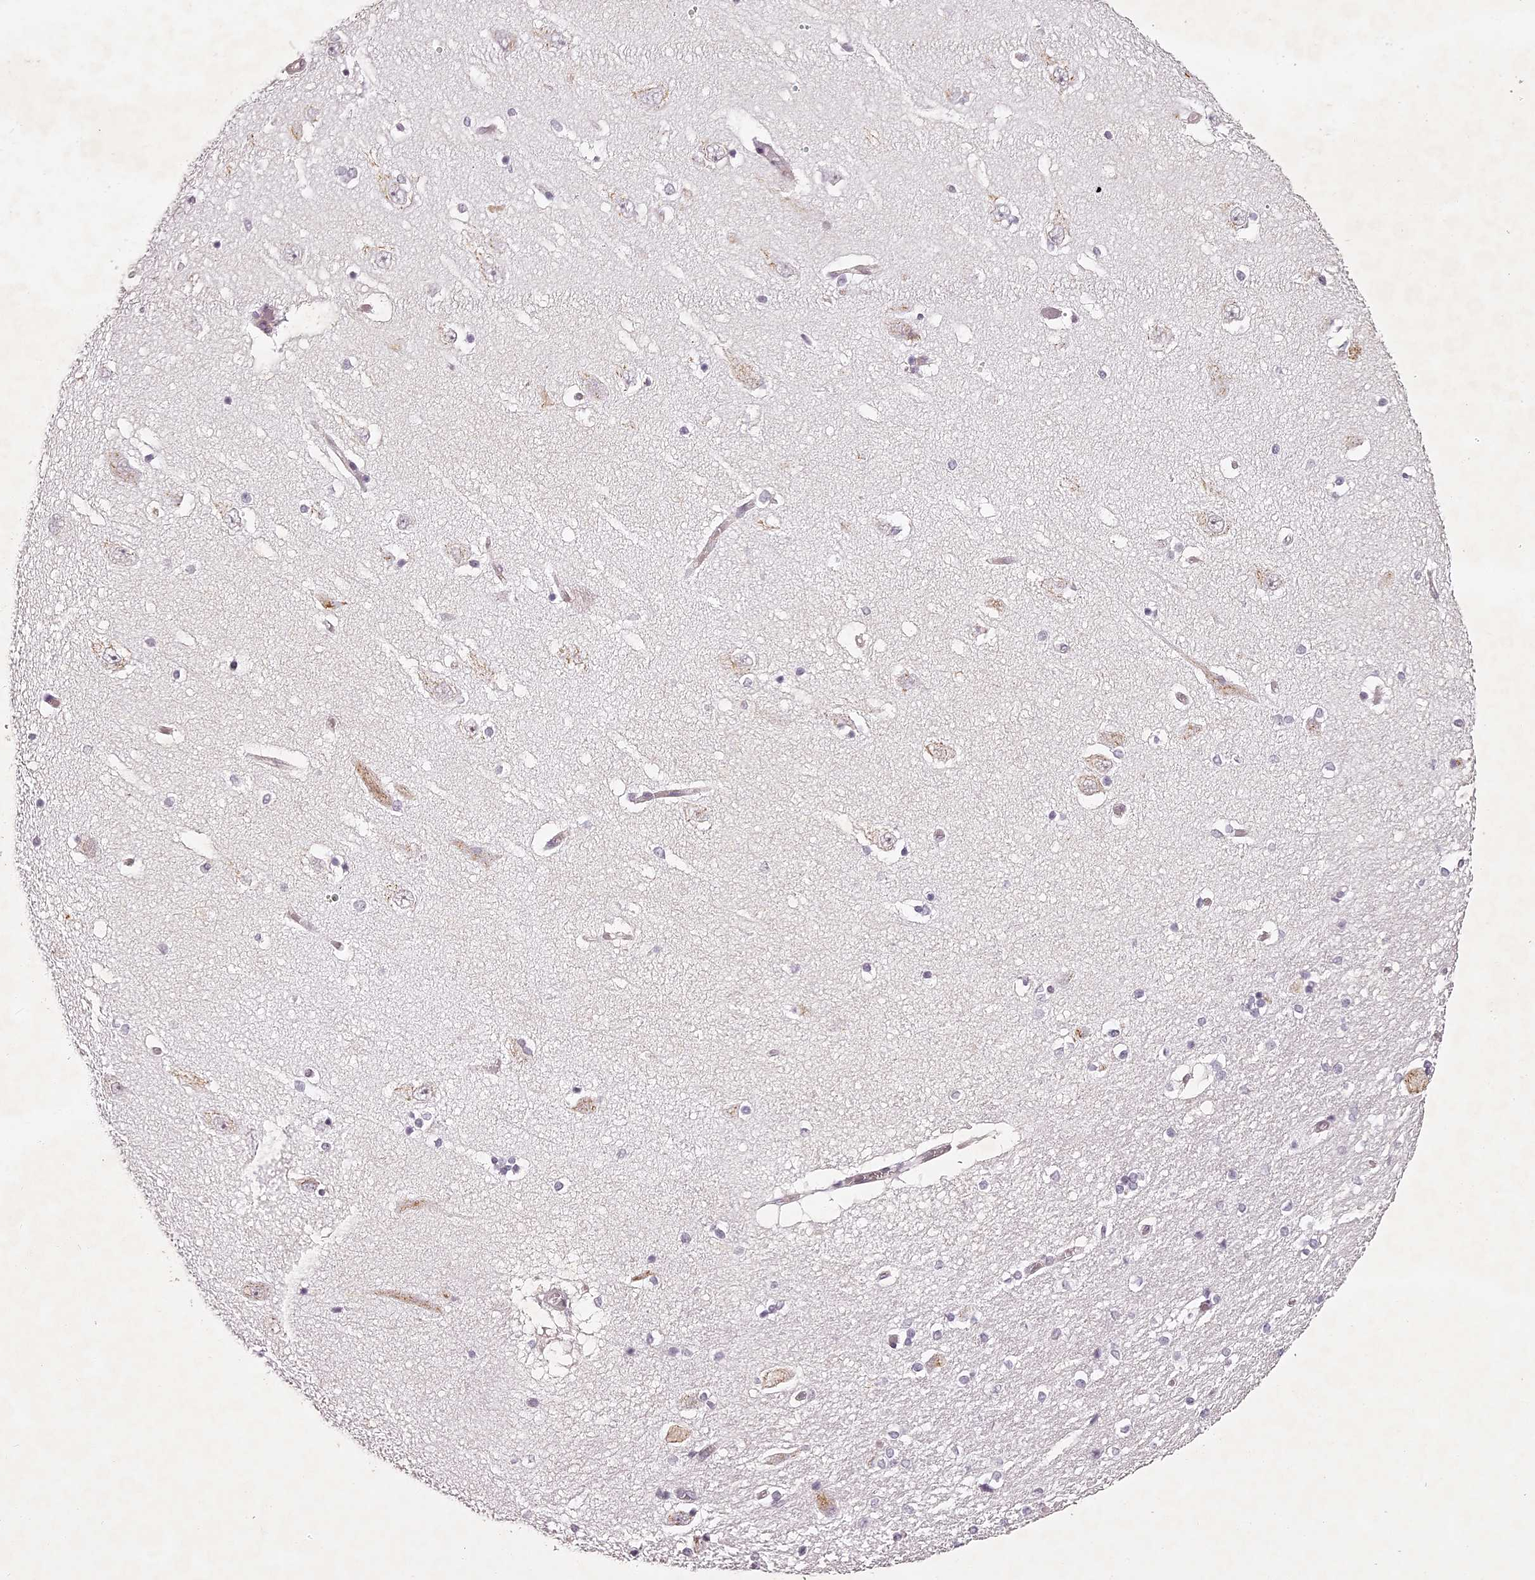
{"staining": {"intensity": "negative", "quantity": "none", "location": "none"}, "tissue": "hippocampus", "cell_type": "Glial cells", "image_type": "normal", "snomed": [{"axis": "morphology", "description": "Normal tissue, NOS"}, {"axis": "topography", "description": "Hippocampus"}], "caption": "Immunohistochemistry of normal human hippocampus displays no staining in glial cells. The staining was performed using DAB (3,3'-diaminobenzidine) to visualize the protein expression in brown, while the nuclei were stained in blue with hematoxylin (Magnification: 20x).", "gene": "ELAPOR1", "patient": {"sex": "female", "age": 54}}